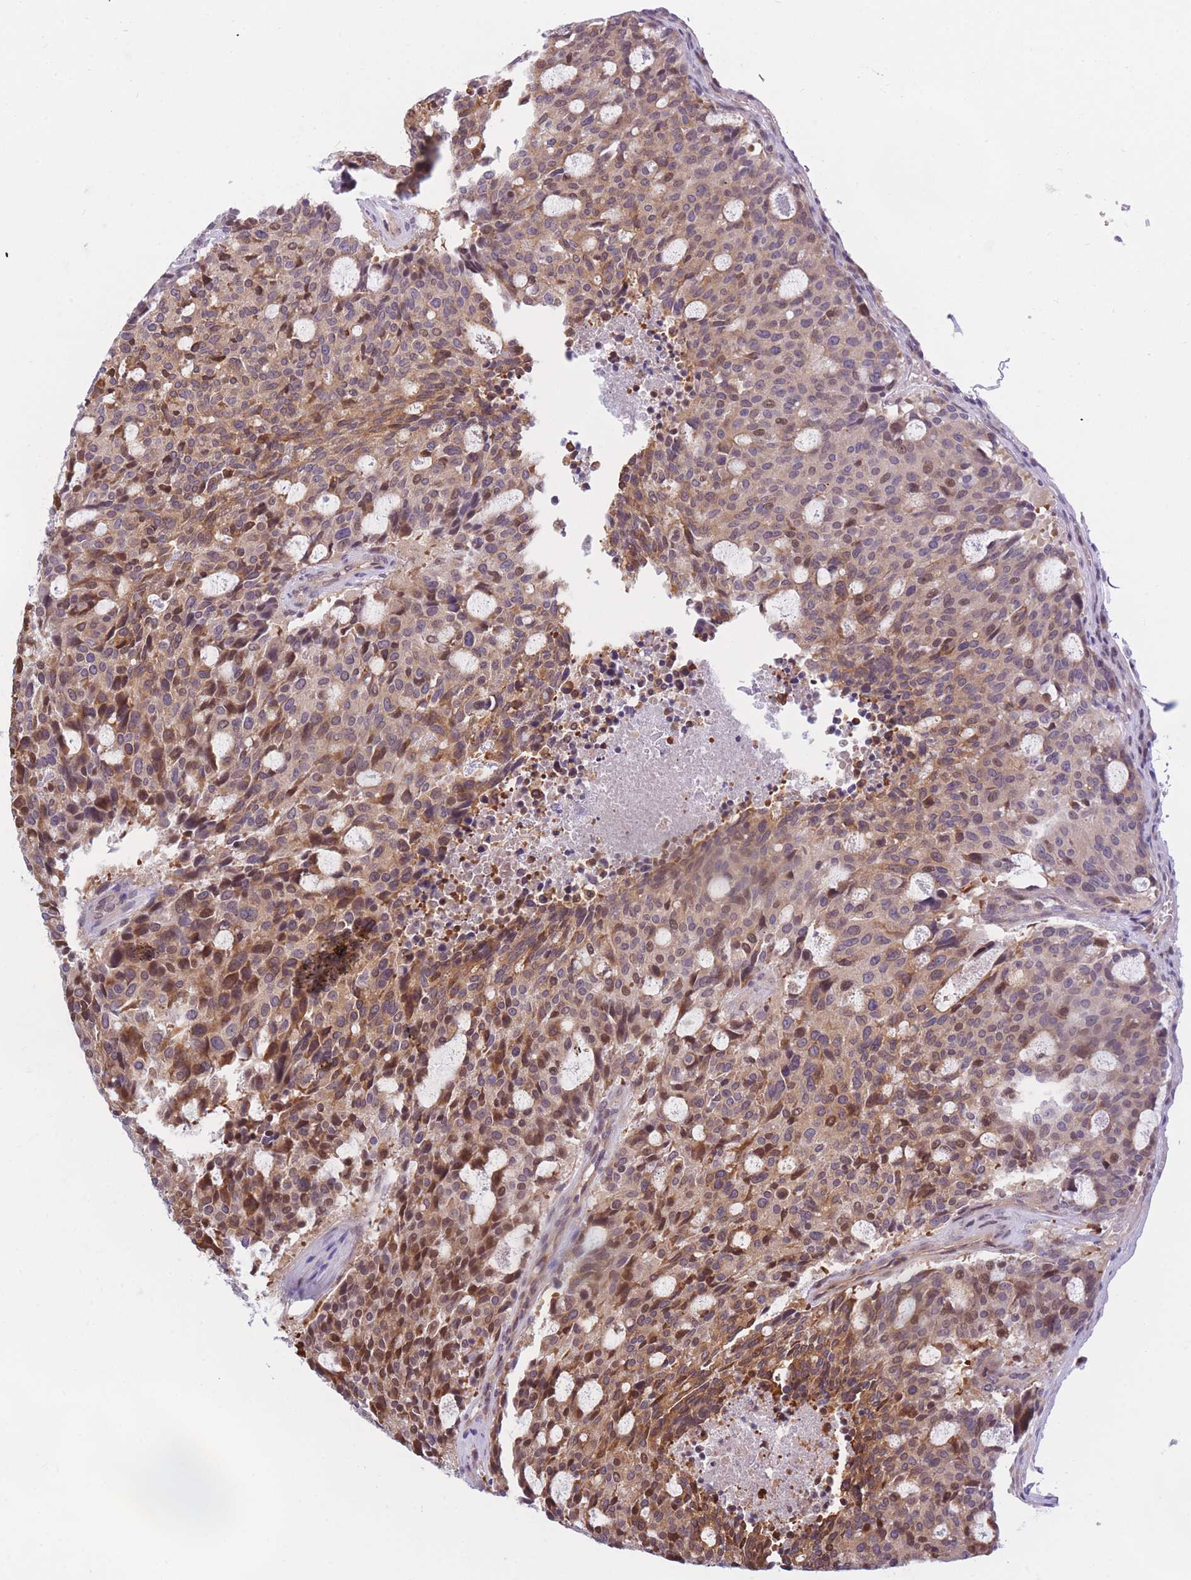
{"staining": {"intensity": "moderate", "quantity": ">75%", "location": "cytoplasmic/membranous,nuclear"}, "tissue": "carcinoid", "cell_type": "Tumor cells", "image_type": "cancer", "snomed": [{"axis": "morphology", "description": "Carcinoid, malignant, NOS"}, {"axis": "topography", "description": "Pancreas"}], "caption": "Carcinoid stained for a protein (brown) shows moderate cytoplasmic/membranous and nuclear positive expression in about >75% of tumor cells.", "gene": "CRACD", "patient": {"sex": "female", "age": 54}}